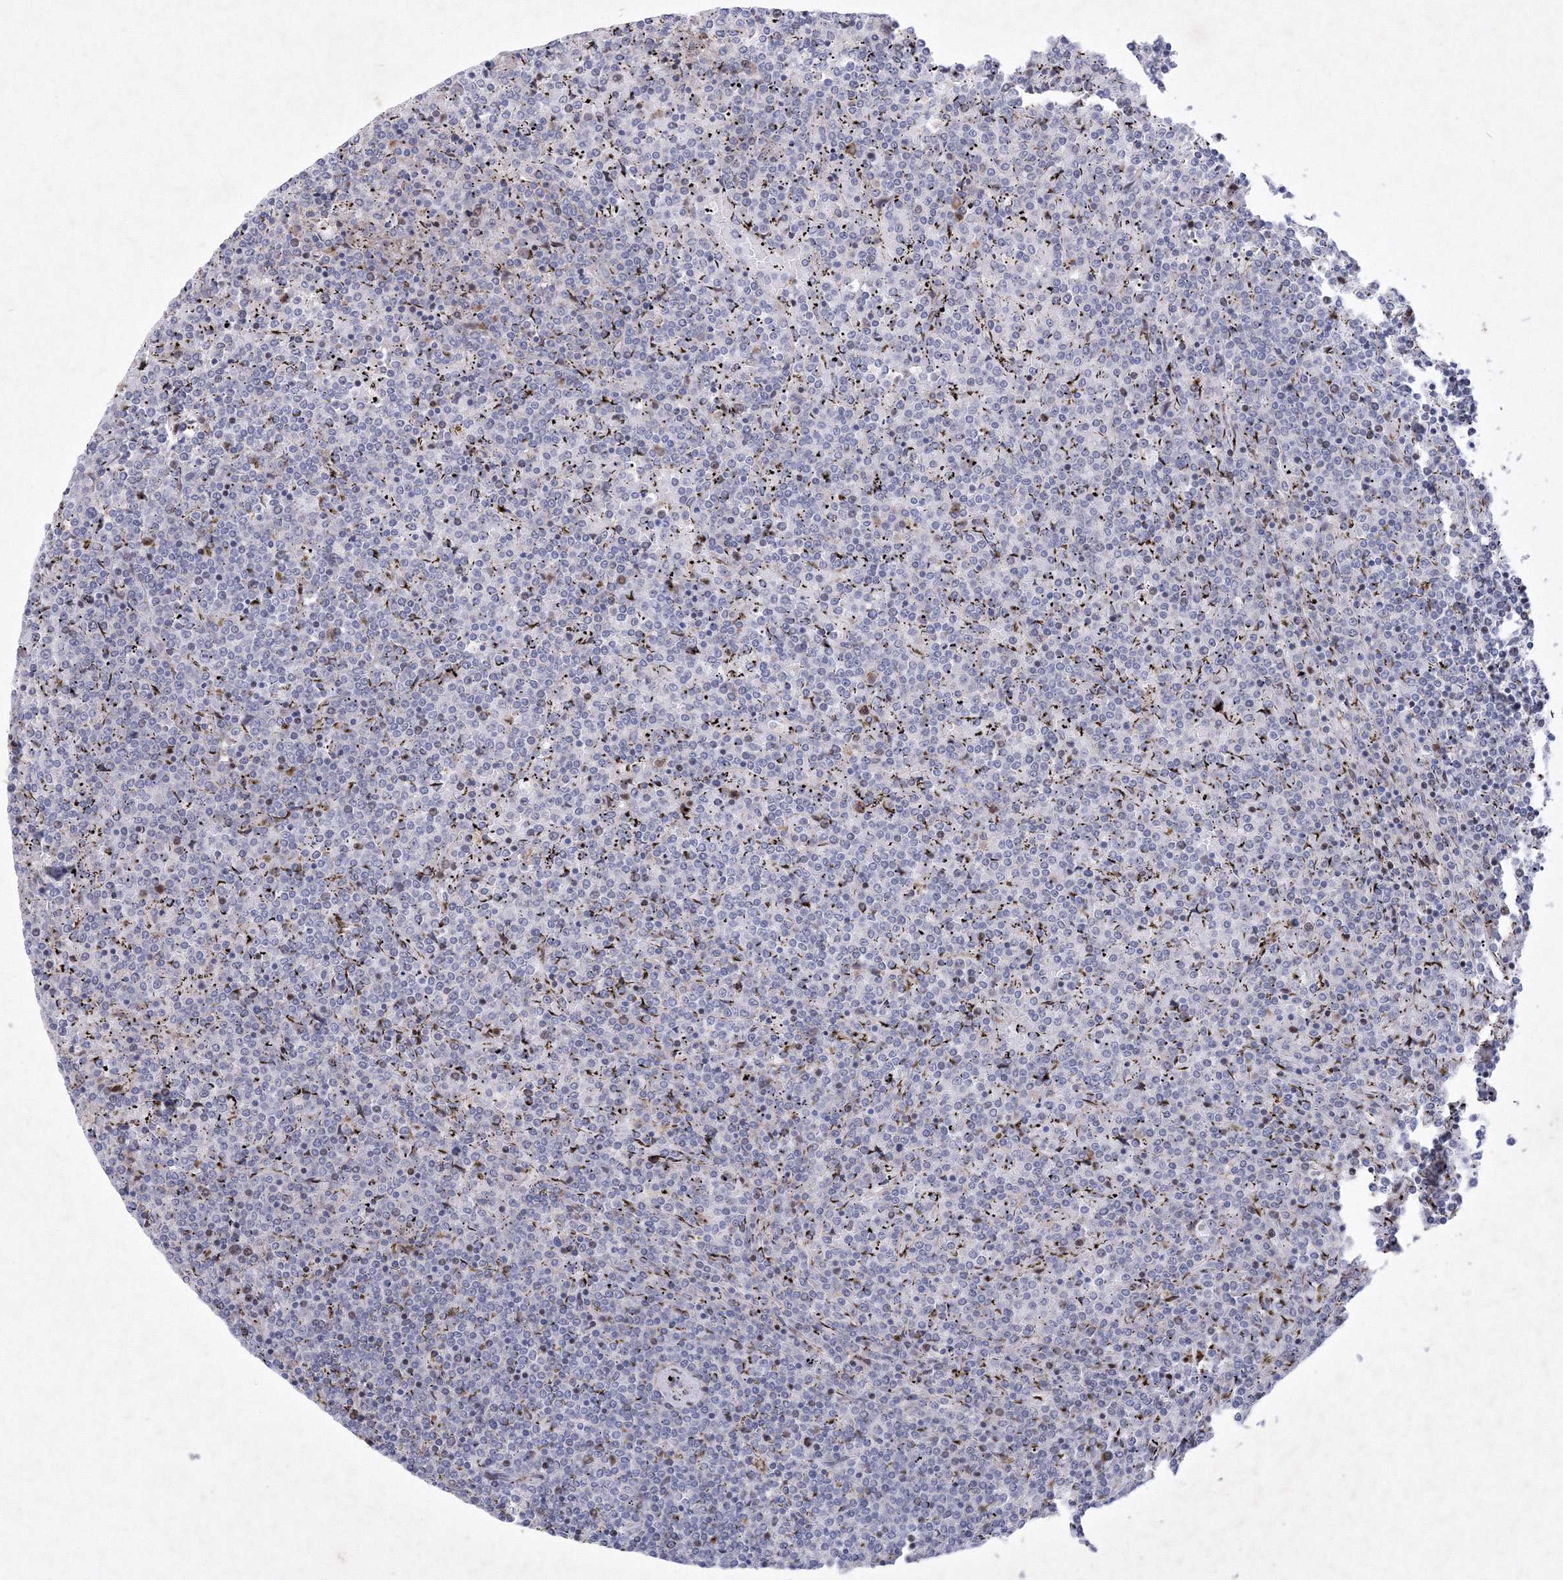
{"staining": {"intensity": "negative", "quantity": "none", "location": "none"}, "tissue": "lymphoma", "cell_type": "Tumor cells", "image_type": "cancer", "snomed": [{"axis": "morphology", "description": "Malignant lymphoma, non-Hodgkin's type, Low grade"}, {"axis": "topography", "description": "Spleen"}], "caption": "An immunohistochemistry photomicrograph of malignant lymphoma, non-Hodgkin's type (low-grade) is shown. There is no staining in tumor cells of malignant lymphoma, non-Hodgkin's type (low-grade). (Immunohistochemistry (ihc), brightfield microscopy, high magnification).", "gene": "RNPEPL1", "patient": {"sex": "female", "age": 19}}